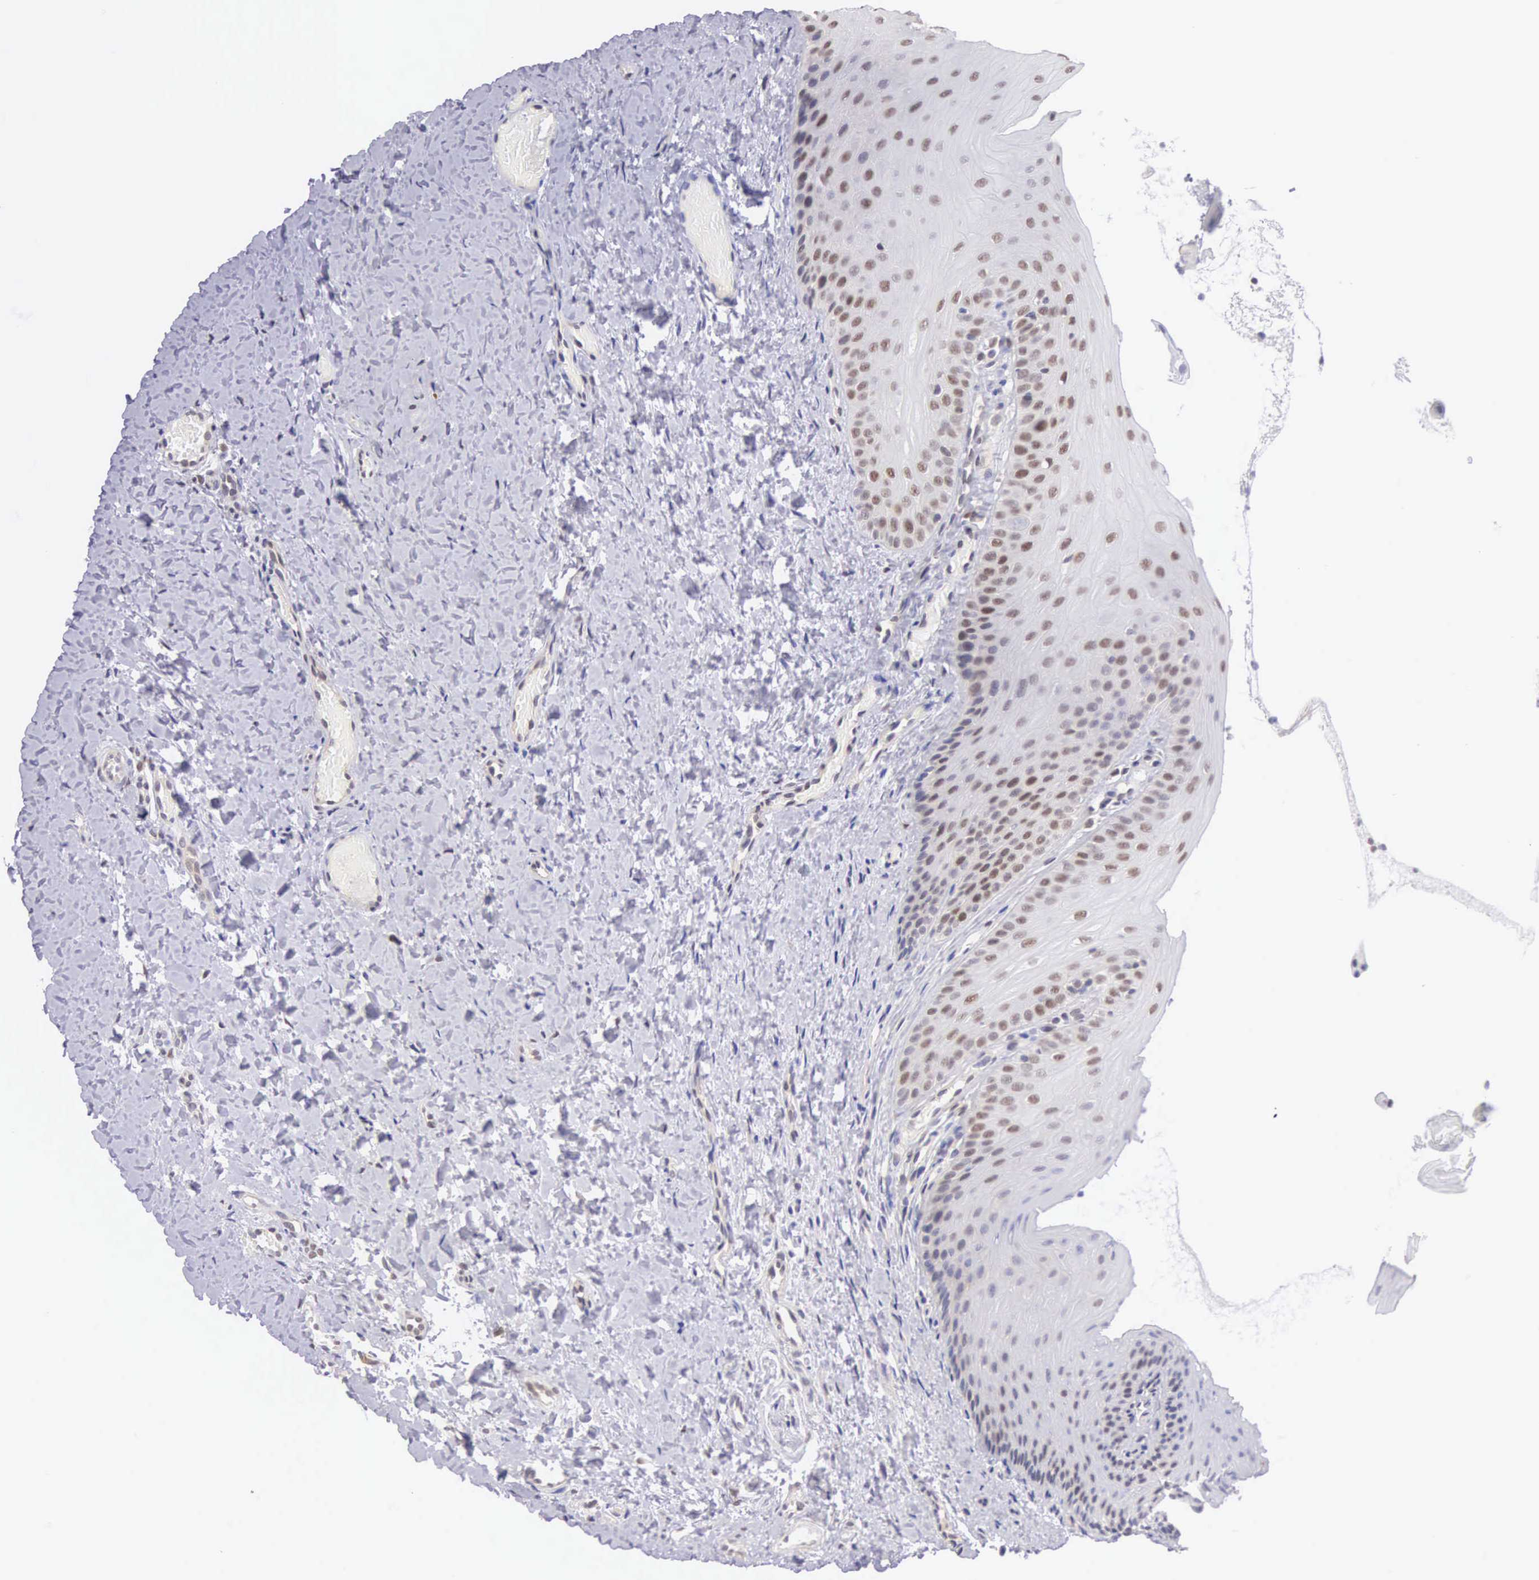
{"staining": {"intensity": "moderate", "quantity": "25%-75%", "location": "nuclear"}, "tissue": "oral mucosa", "cell_type": "Squamous epithelial cells", "image_type": "normal", "snomed": [{"axis": "morphology", "description": "Normal tissue, NOS"}, {"axis": "topography", "description": "Oral tissue"}], "caption": "Moderate nuclear expression is identified in approximately 25%-75% of squamous epithelial cells in benign oral mucosa.", "gene": "CCDC117", "patient": {"sex": "female", "age": 23}}